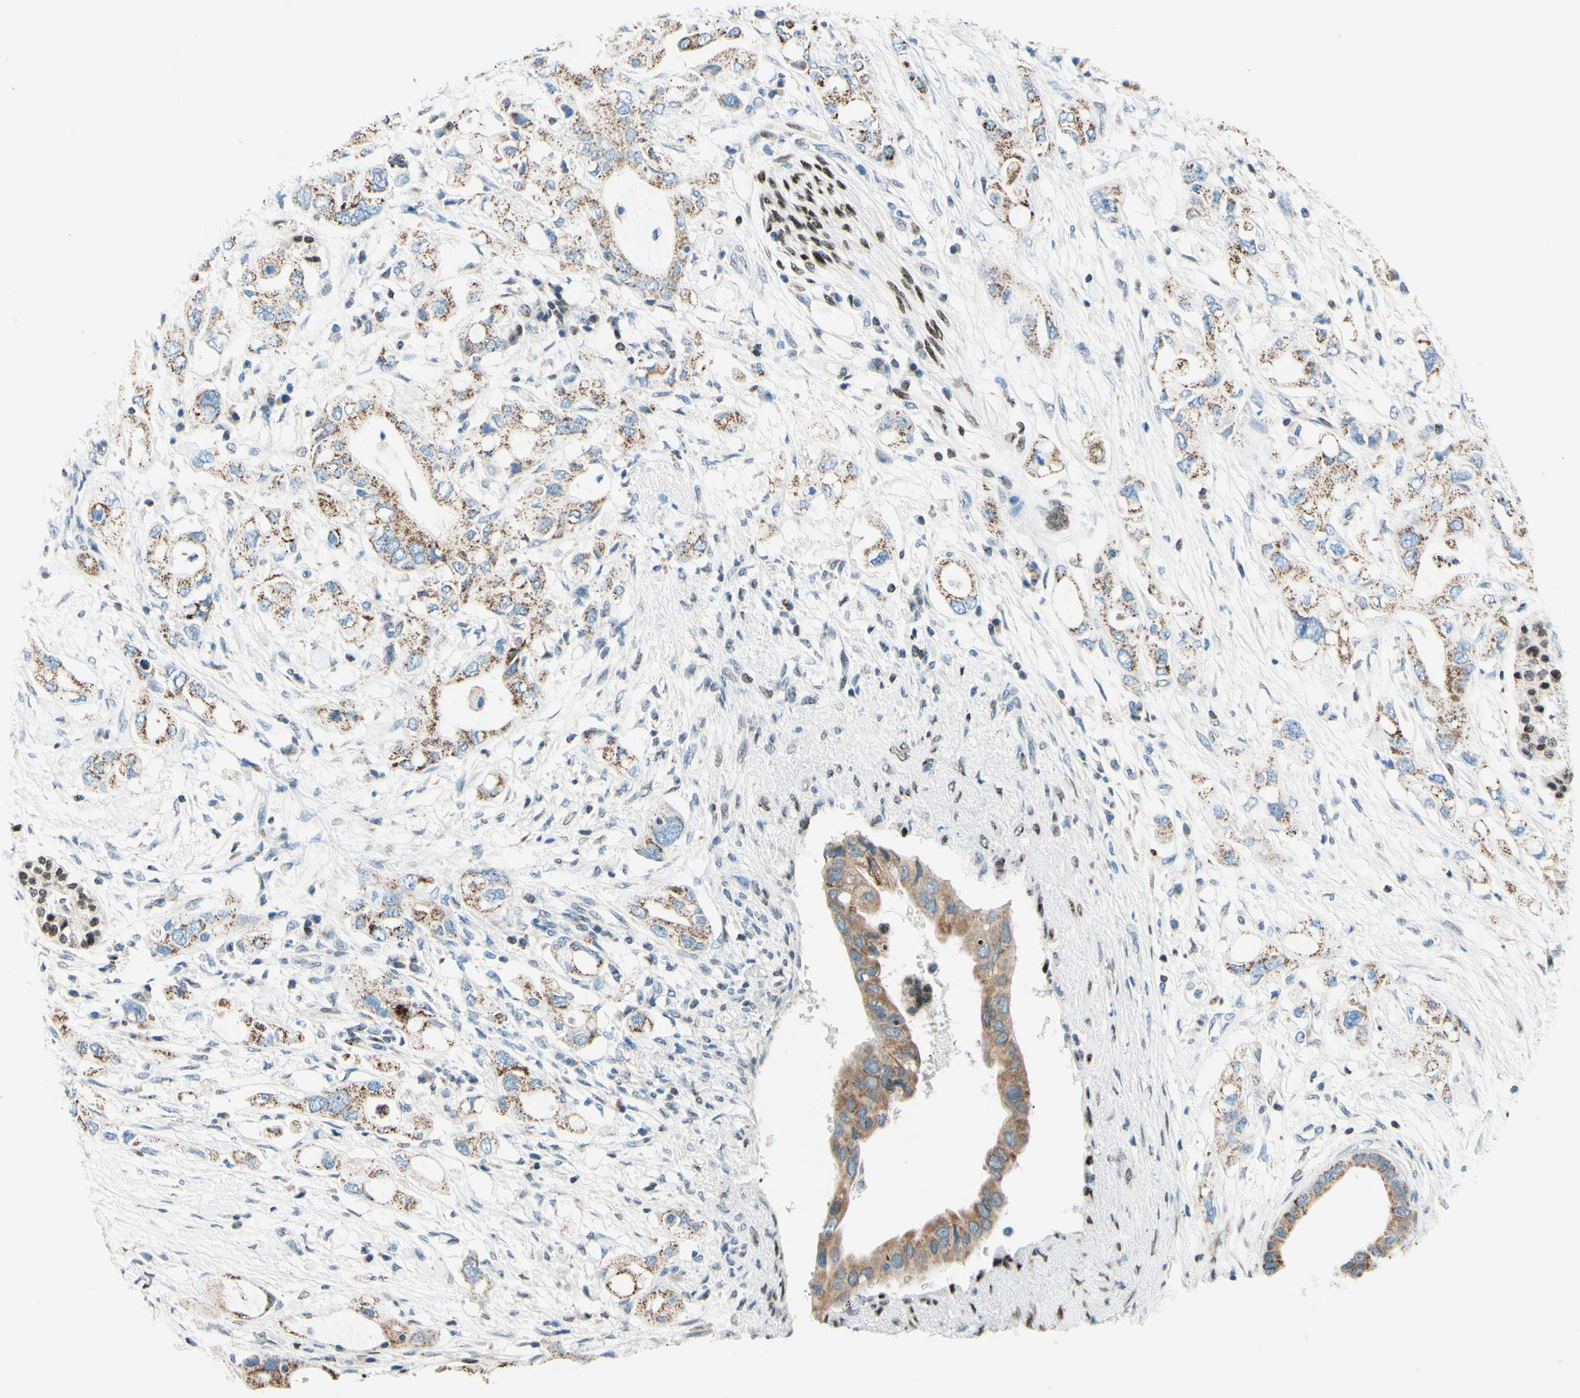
{"staining": {"intensity": "weak", "quantity": ">75%", "location": "cytoplasmic/membranous"}, "tissue": "pancreatic cancer", "cell_type": "Tumor cells", "image_type": "cancer", "snomed": [{"axis": "morphology", "description": "Adenocarcinoma, NOS"}, {"axis": "topography", "description": "Pancreas"}], "caption": "A low amount of weak cytoplasmic/membranous staining is appreciated in approximately >75% of tumor cells in pancreatic cancer (adenocarcinoma) tissue. (DAB IHC with brightfield microscopy, high magnification).", "gene": "CBX7", "patient": {"sex": "female", "age": 56}}